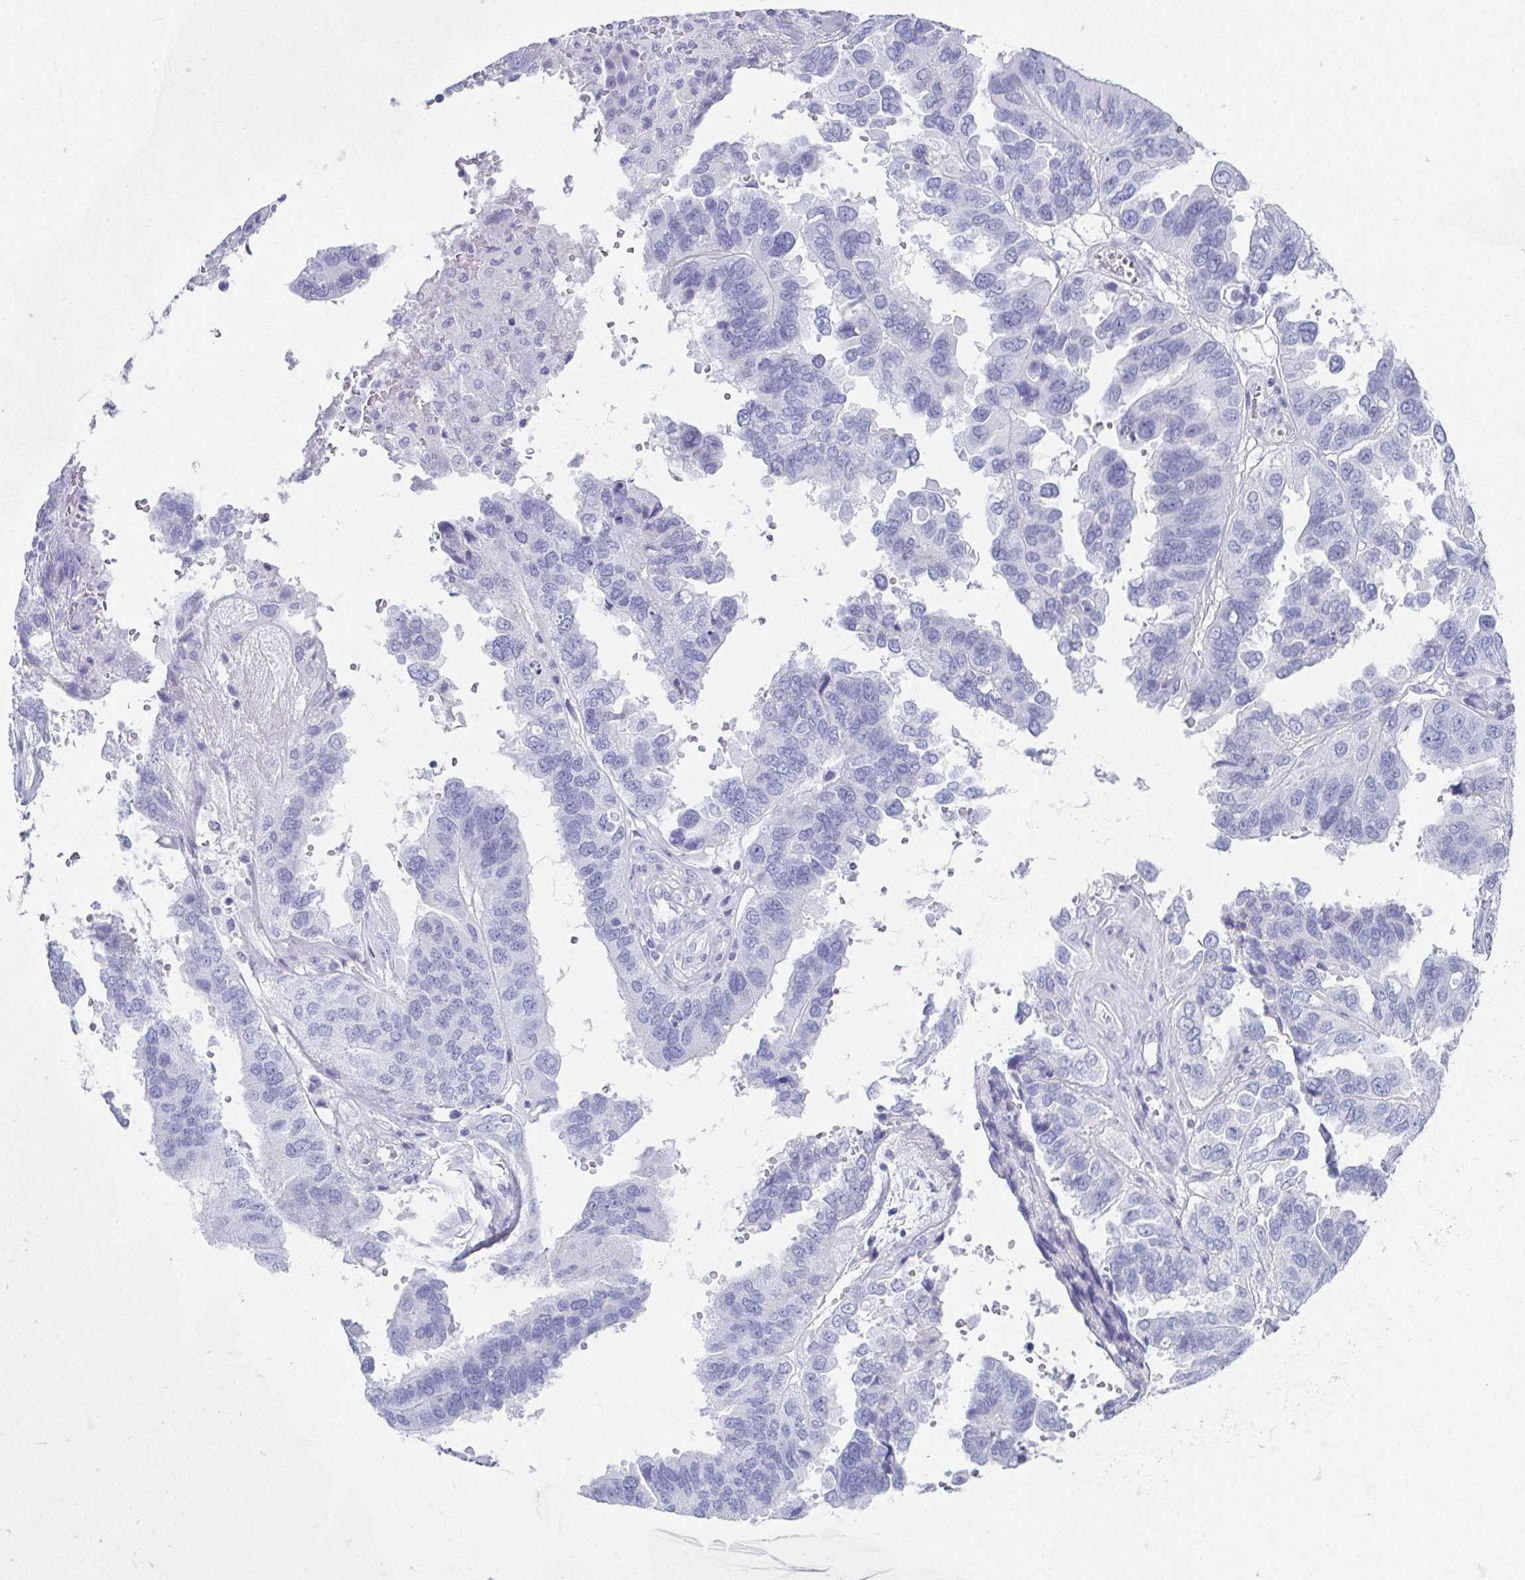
{"staining": {"intensity": "negative", "quantity": "none", "location": "none"}, "tissue": "ovarian cancer", "cell_type": "Tumor cells", "image_type": "cancer", "snomed": [{"axis": "morphology", "description": "Cystadenocarcinoma, serous, NOS"}, {"axis": "topography", "description": "Ovary"}], "caption": "Immunohistochemistry histopathology image of neoplastic tissue: human ovarian cancer stained with DAB (3,3'-diaminobenzidine) exhibits no significant protein positivity in tumor cells.", "gene": "SYCP1", "patient": {"sex": "female", "age": 79}}